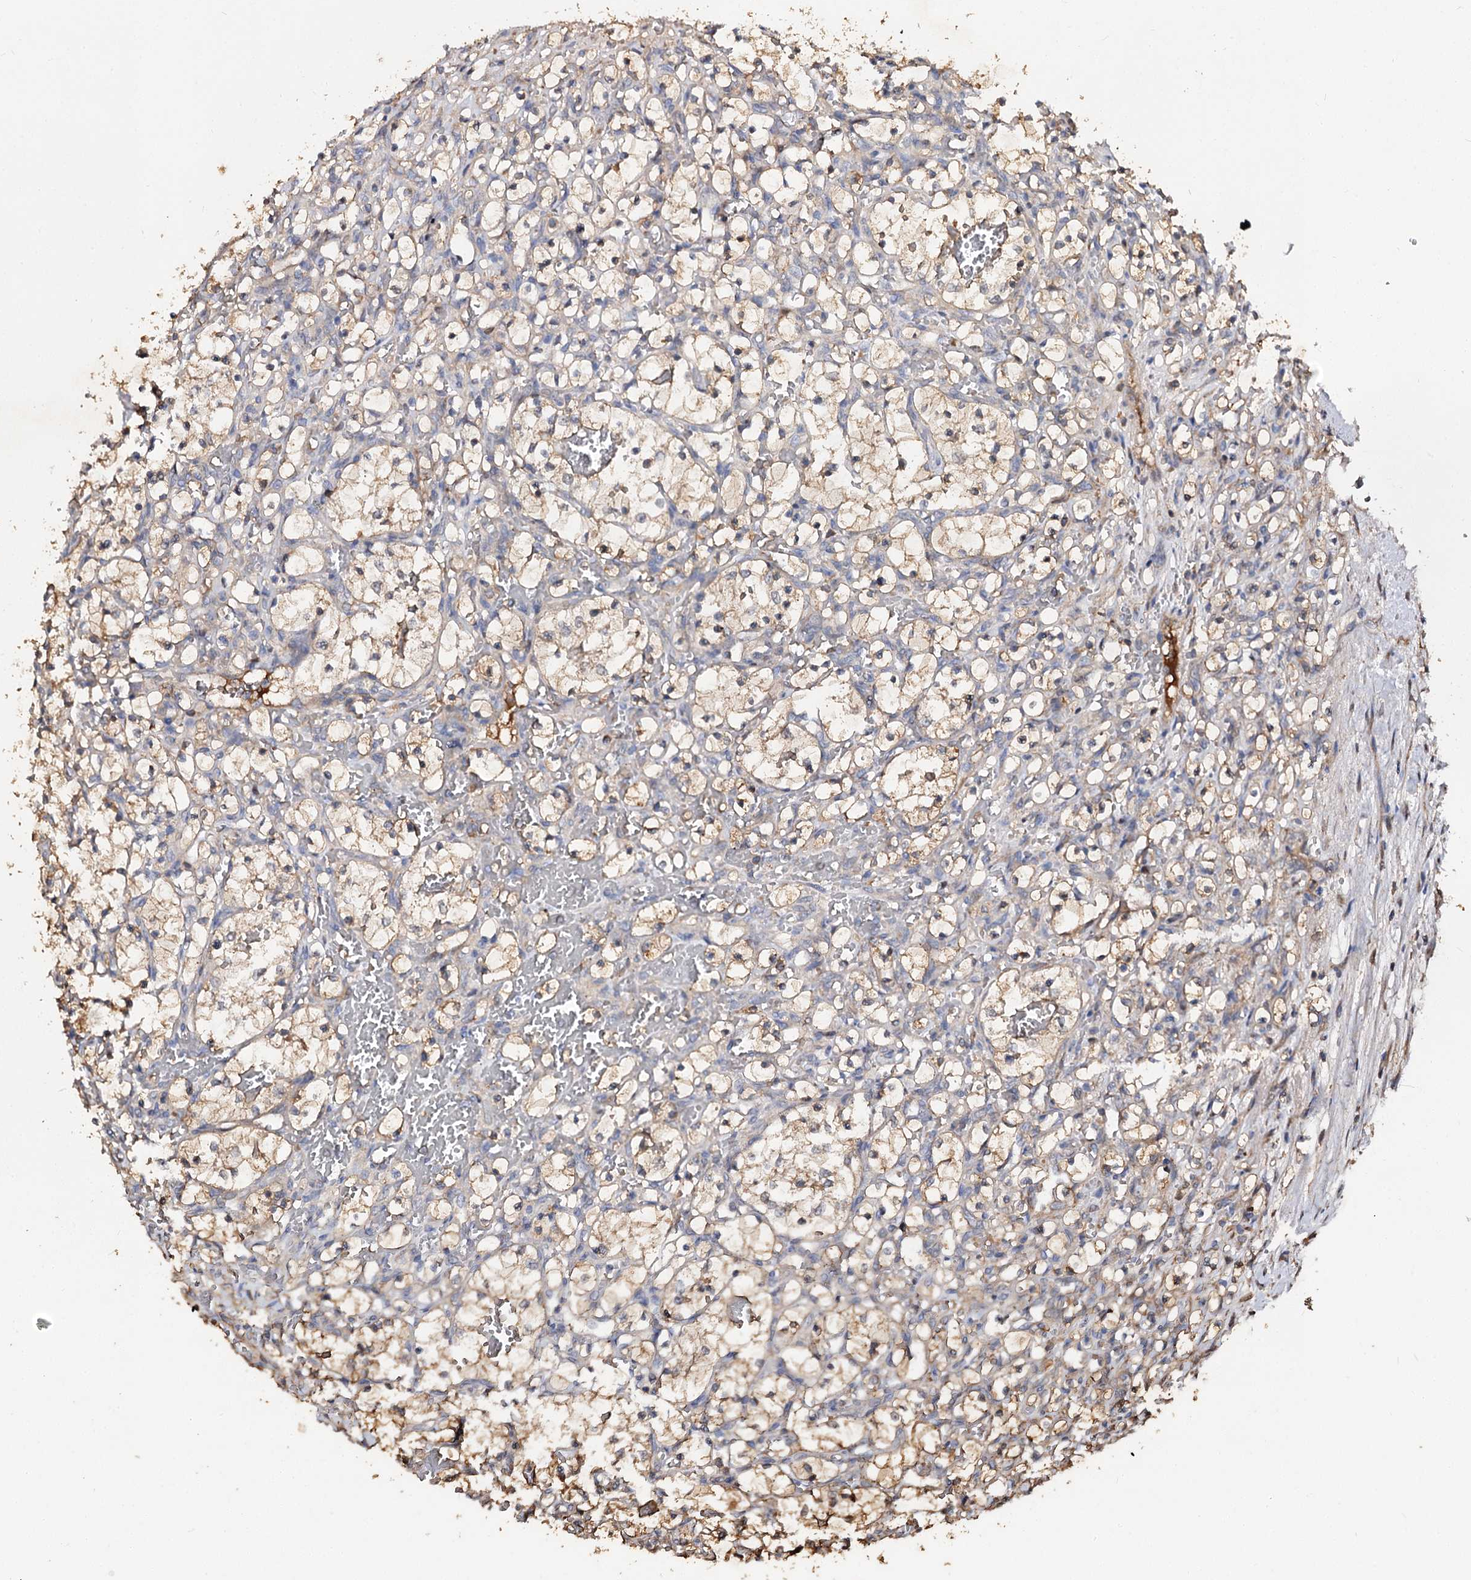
{"staining": {"intensity": "weak", "quantity": ">75%", "location": "cytoplasmic/membranous"}, "tissue": "renal cancer", "cell_type": "Tumor cells", "image_type": "cancer", "snomed": [{"axis": "morphology", "description": "Adenocarcinoma, NOS"}, {"axis": "topography", "description": "Kidney"}], "caption": "This image shows immunohistochemistry staining of renal cancer, with low weak cytoplasmic/membranous staining in approximately >75% of tumor cells.", "gene": "ARL13A", "patient": {"sex": "female", "age": 69}}